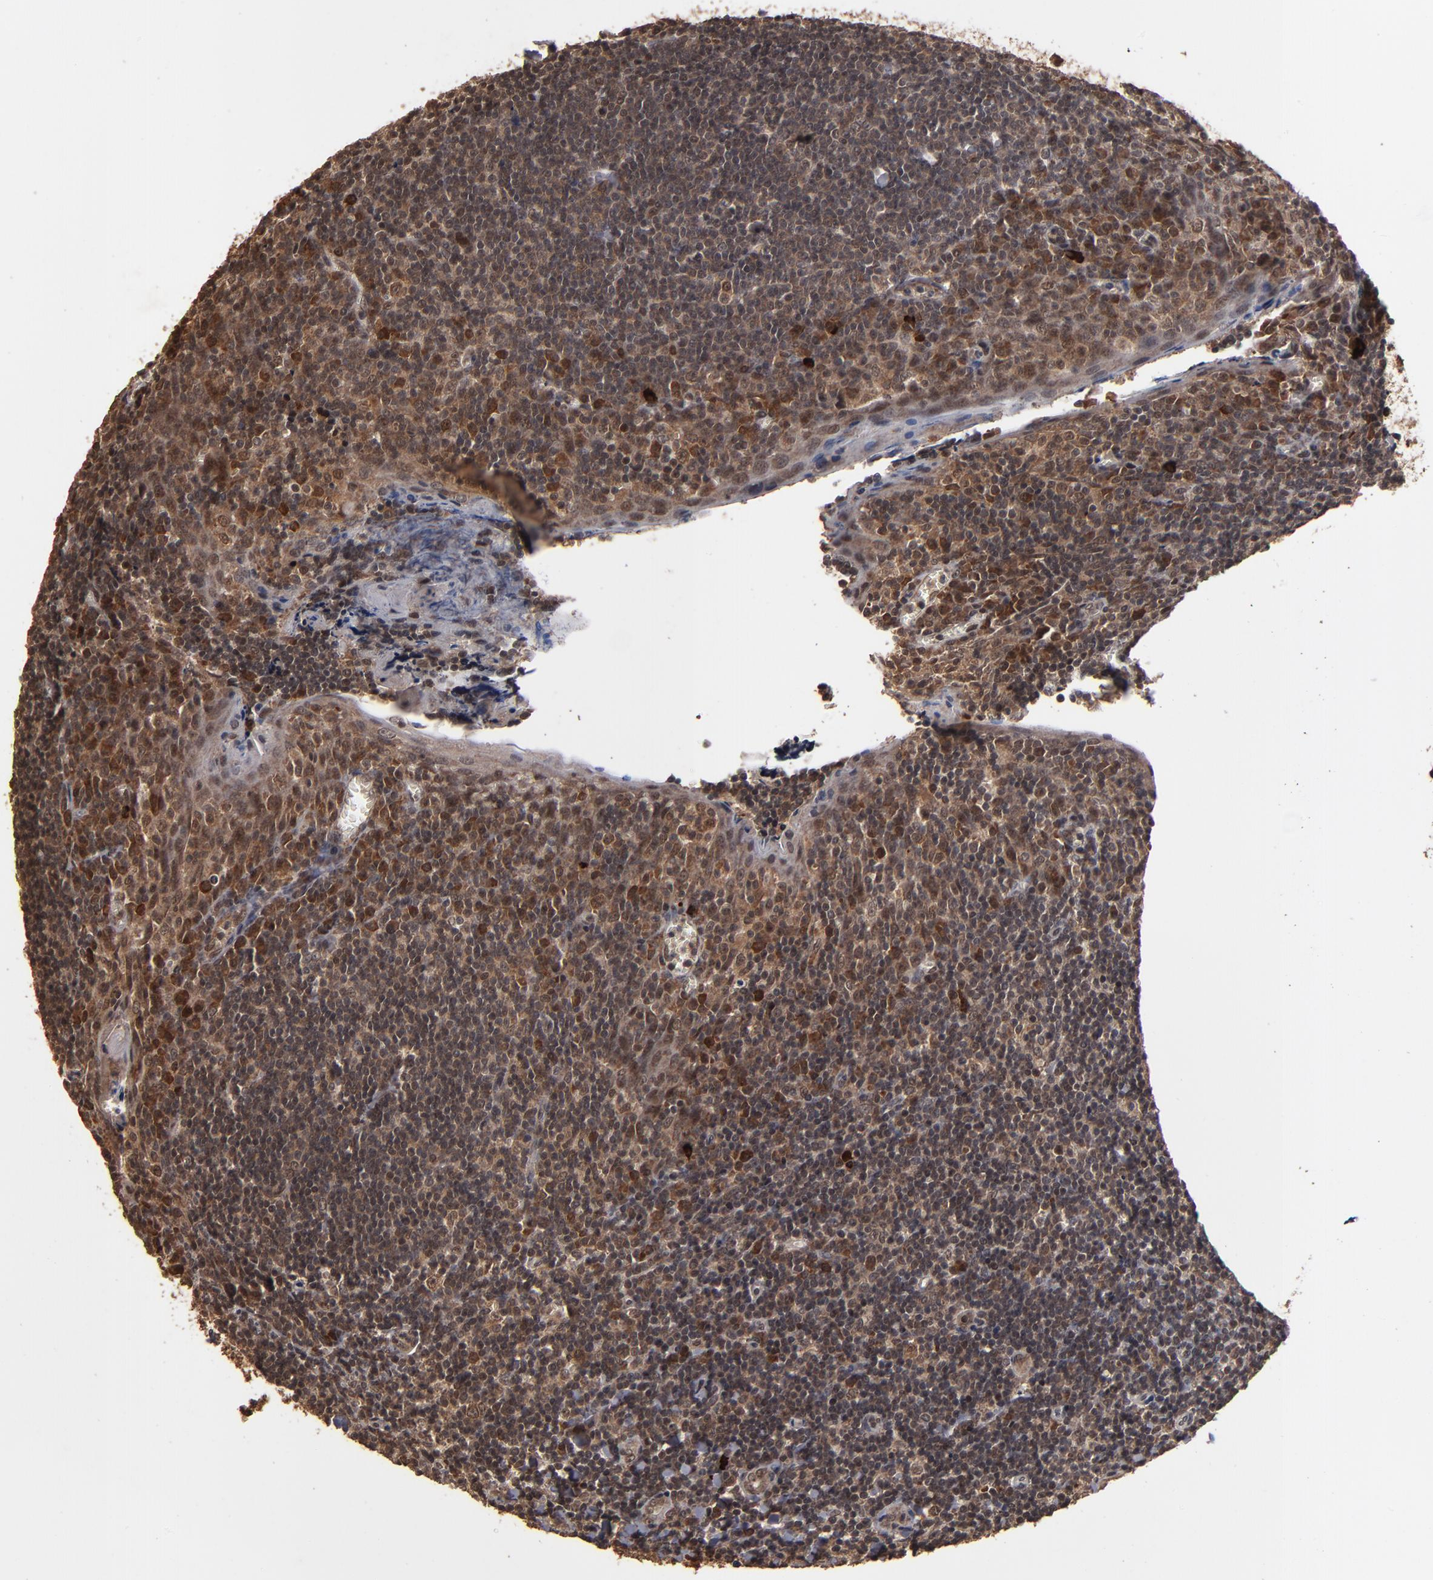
{"staining": {"intensity": "strong", "quantity": "25%-75%", "location": "cytoplasmic/membranous,nuclear"}, "tissue": "tonsil", "cell_type": "Germinal center cells", "image_type": "normal", "snomed": [{"axis": "morphology", "description": "Normal tissue, NOS"}, {"axis": "topography", "description": "Tonsil"}], "caption": "Immunohistochemistry (IHC) micrograph of benign tonsil: tonsil stained using immunohistochemistry (IHC) displays high levels of strong protein expression localized specifically in the cytoplasmic/membranous,nuclear of germinal center cells, appearing as a cytoplasmic/membranous,nuclear brown color.", "gene": "NXF2B", "patient": {"sex": "male", "age": 20}}